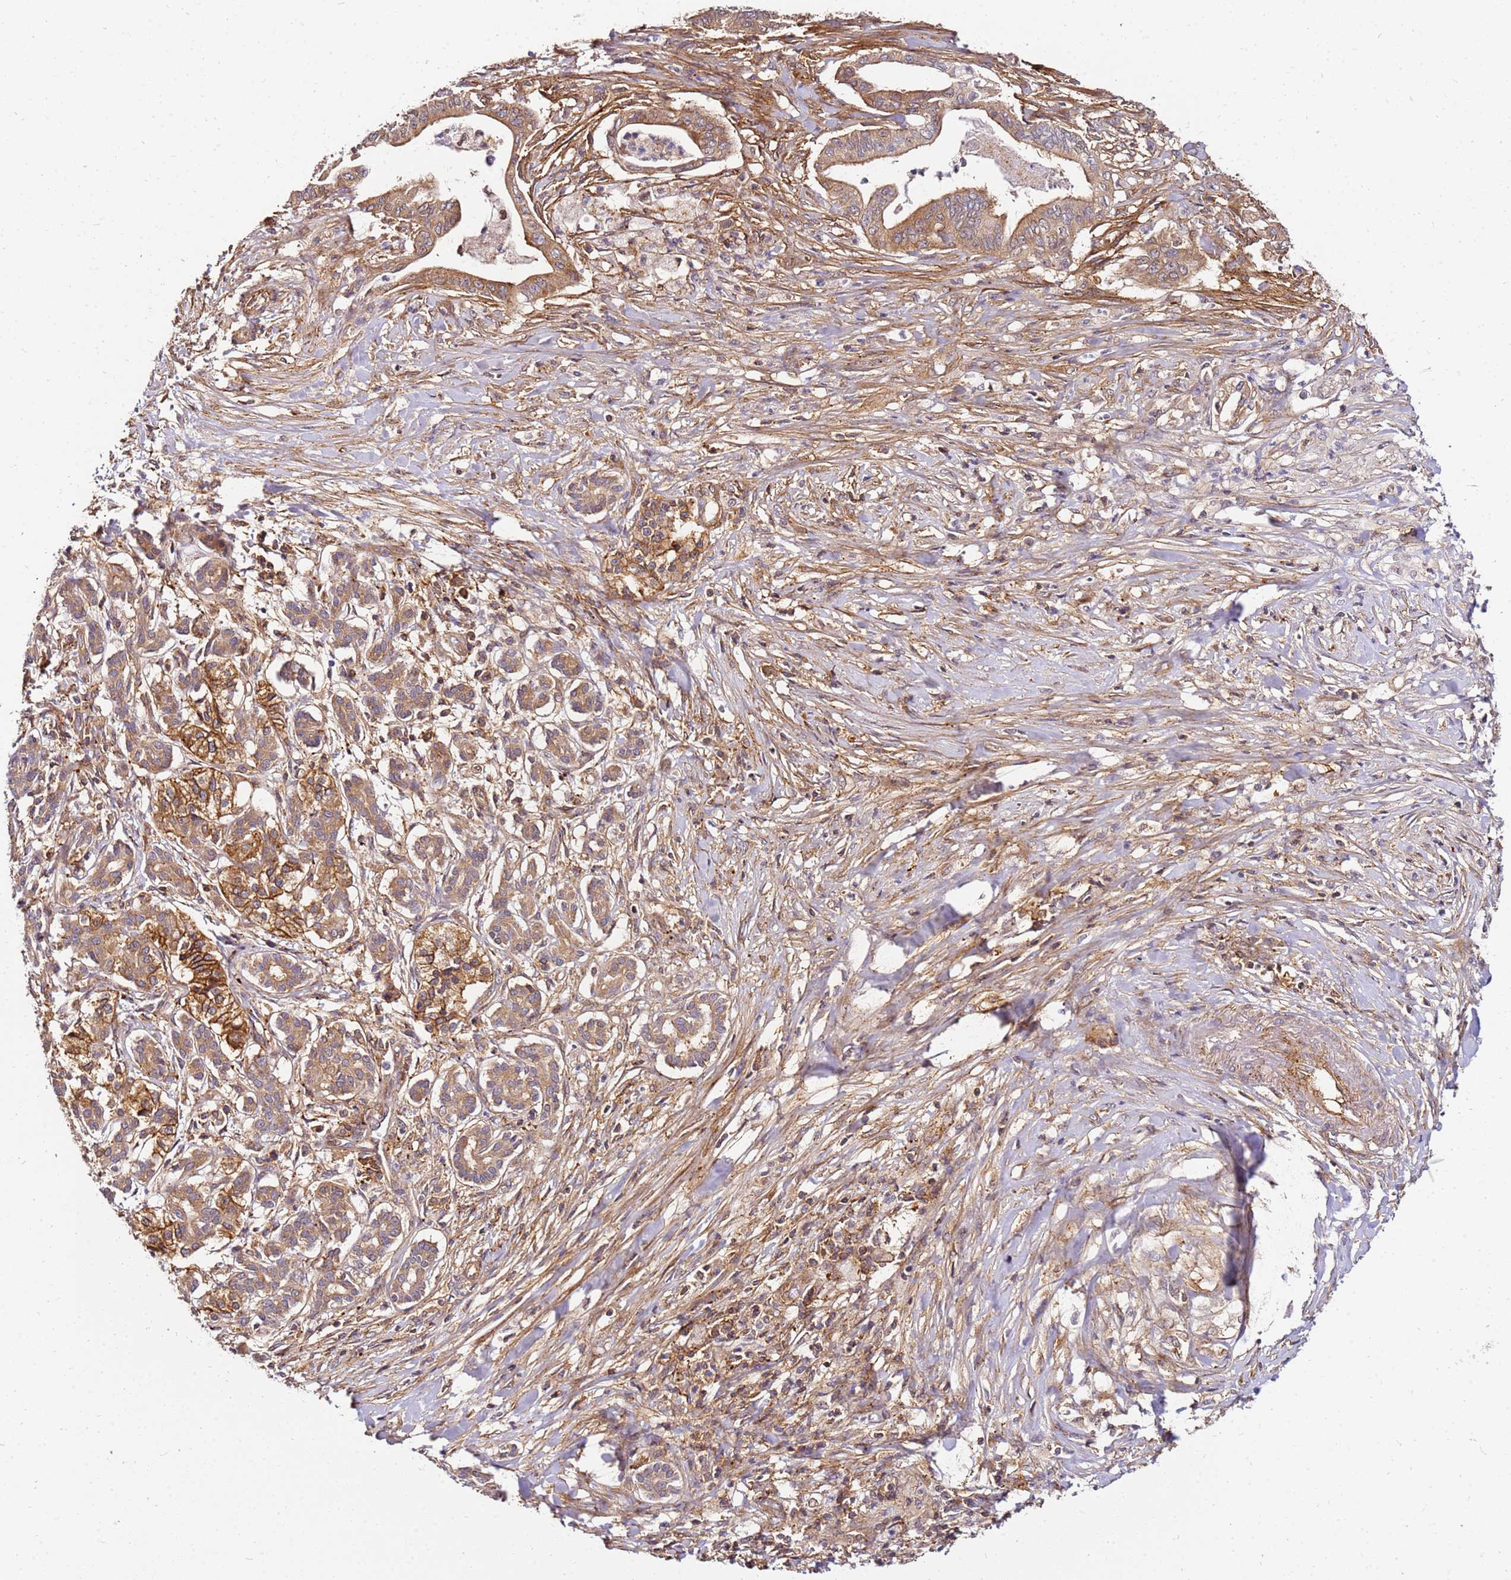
{"staining": {"intensity": "moderate", "quantity": ">75%", "location": "cytoplasmic/membranous"}, "tissue": "pancreatic cancer", "cell_type": "Tumor cells", "image_type": "cancer", "snomed": [{"axis": "morphology", "description": "Adenocarcinoma, NOS"}, {"axis": "topography", "description": "Pancreas"}], "caption": "Tumor cells demonstrate medium levels of moderate cytoplasmic/membranous staining in approximately >75% of cells in human adenocarcinoma (pancreatic). (DAB = brown stain, brightfield microscopy at high magnification).", "gene": "PIH1D1", "patient": {"sex": "male", "age": 58}}